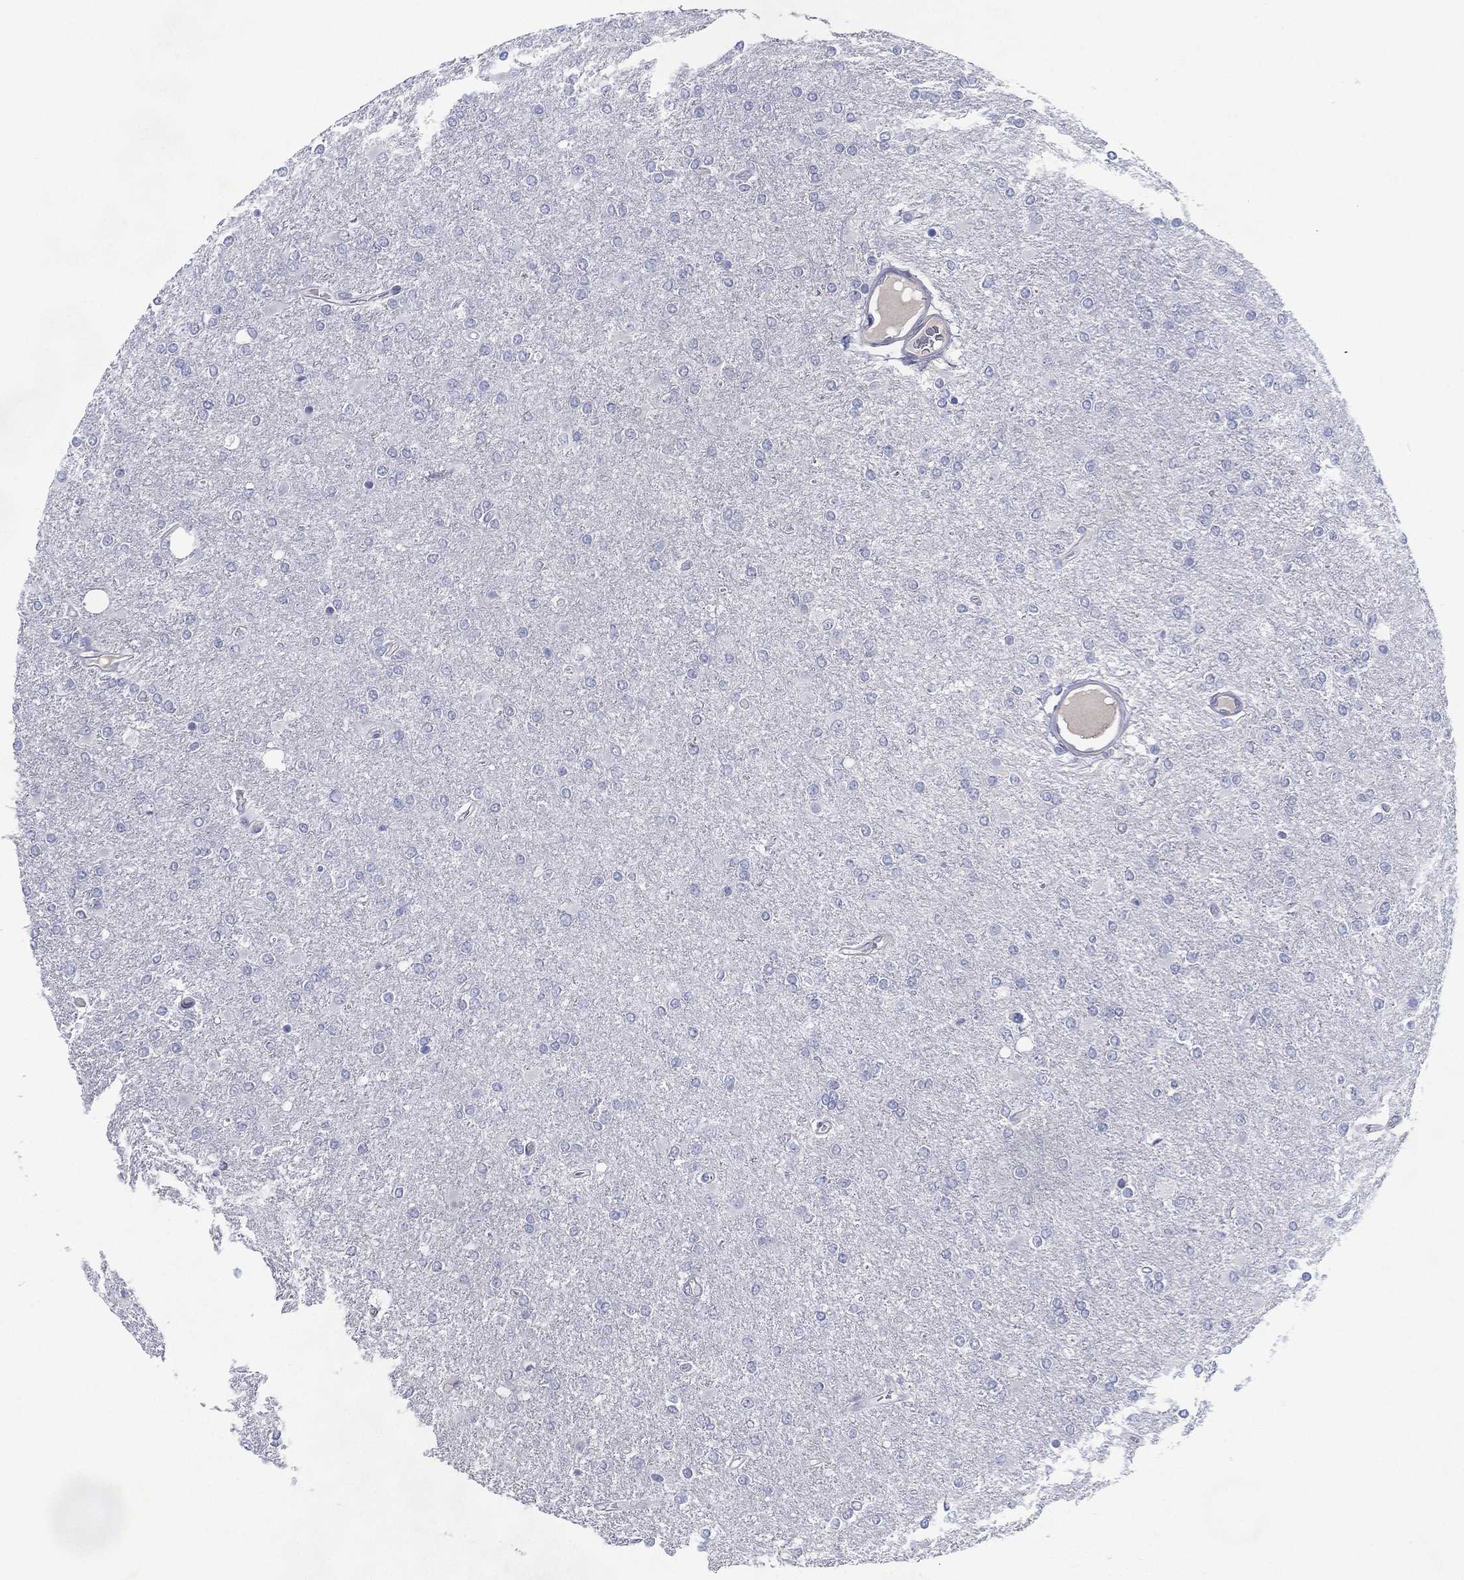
{"staining": {"intensity": "negative", "quantity": "none", "location": "none"}, "tissue": "glioma", "cell_type": "Tumor cells", "image_type": "cancer", "snomed": [{"axis": "morphology", "description": "Glioma, malignant, High grade"}, {"axis": "topography", "description": "Cerebral cortex"}], "caption": "A histopathology image of malignant glioma (high-grade) stained for a protein exhibits no brown staining in tumor cells.", "gene": "RGS13", "patient": {"sex": "male", "age": 70}}